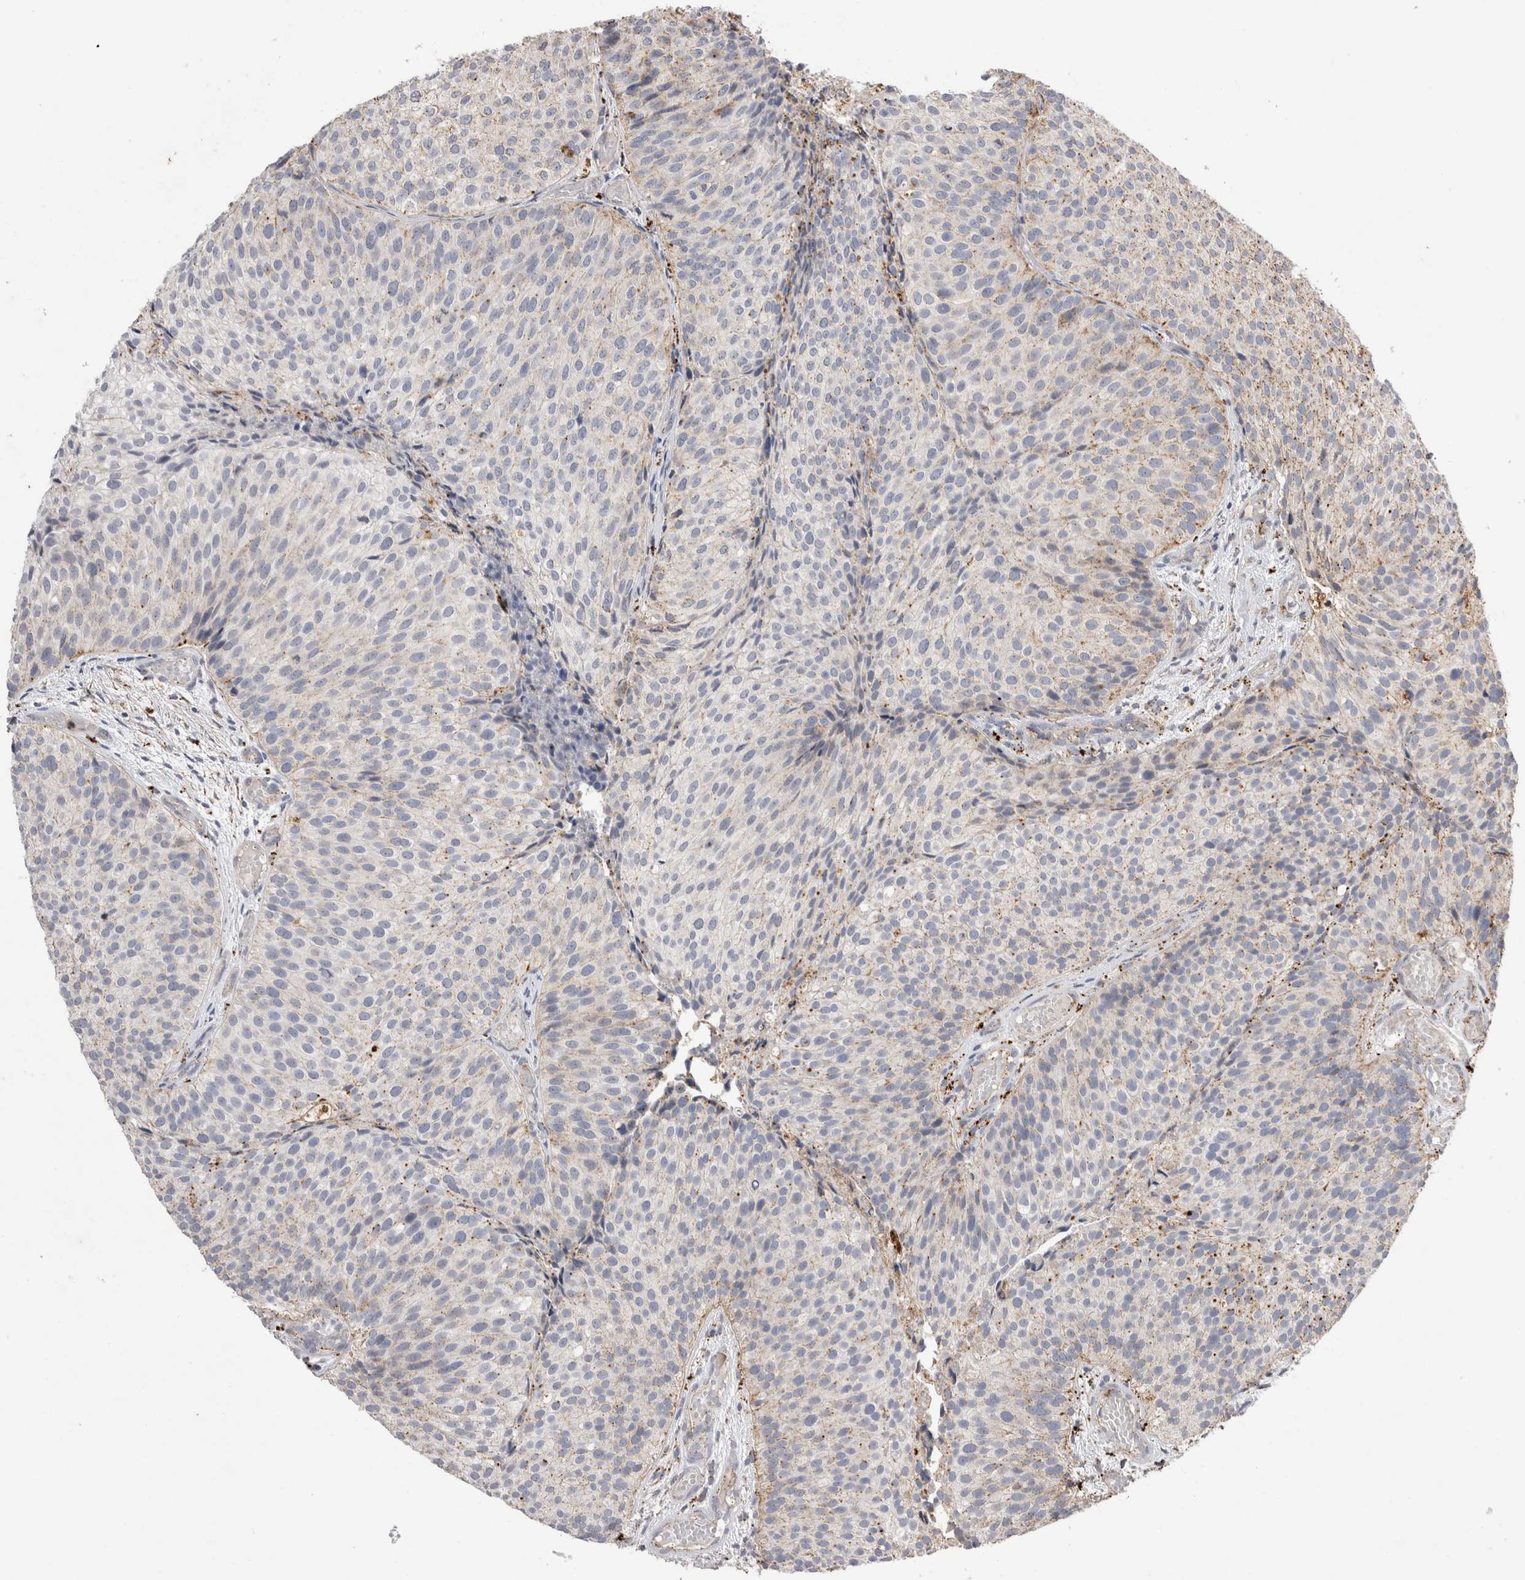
{"staining": {"intensity": "negative", "quantity": "none", "location": "none"}, "tissue": "urothelial cancer", "cell_type": "Tumor cells", "image_type": "cancer", "snomed": [{"axis": "morphology", "description": "Urothelial carcinoma, Low grade"}, {"axis": "topography", "description": "Urinary bladder"}], "caption": "Immunohistochemistry (IHC) photomicrograph of neoplastic tissue: human urothelial cancer stained with DAB displays no significant protein positivity in tumor cells.", "gene": "CTSA", "patient": {"sex": "male", "age": 86}}